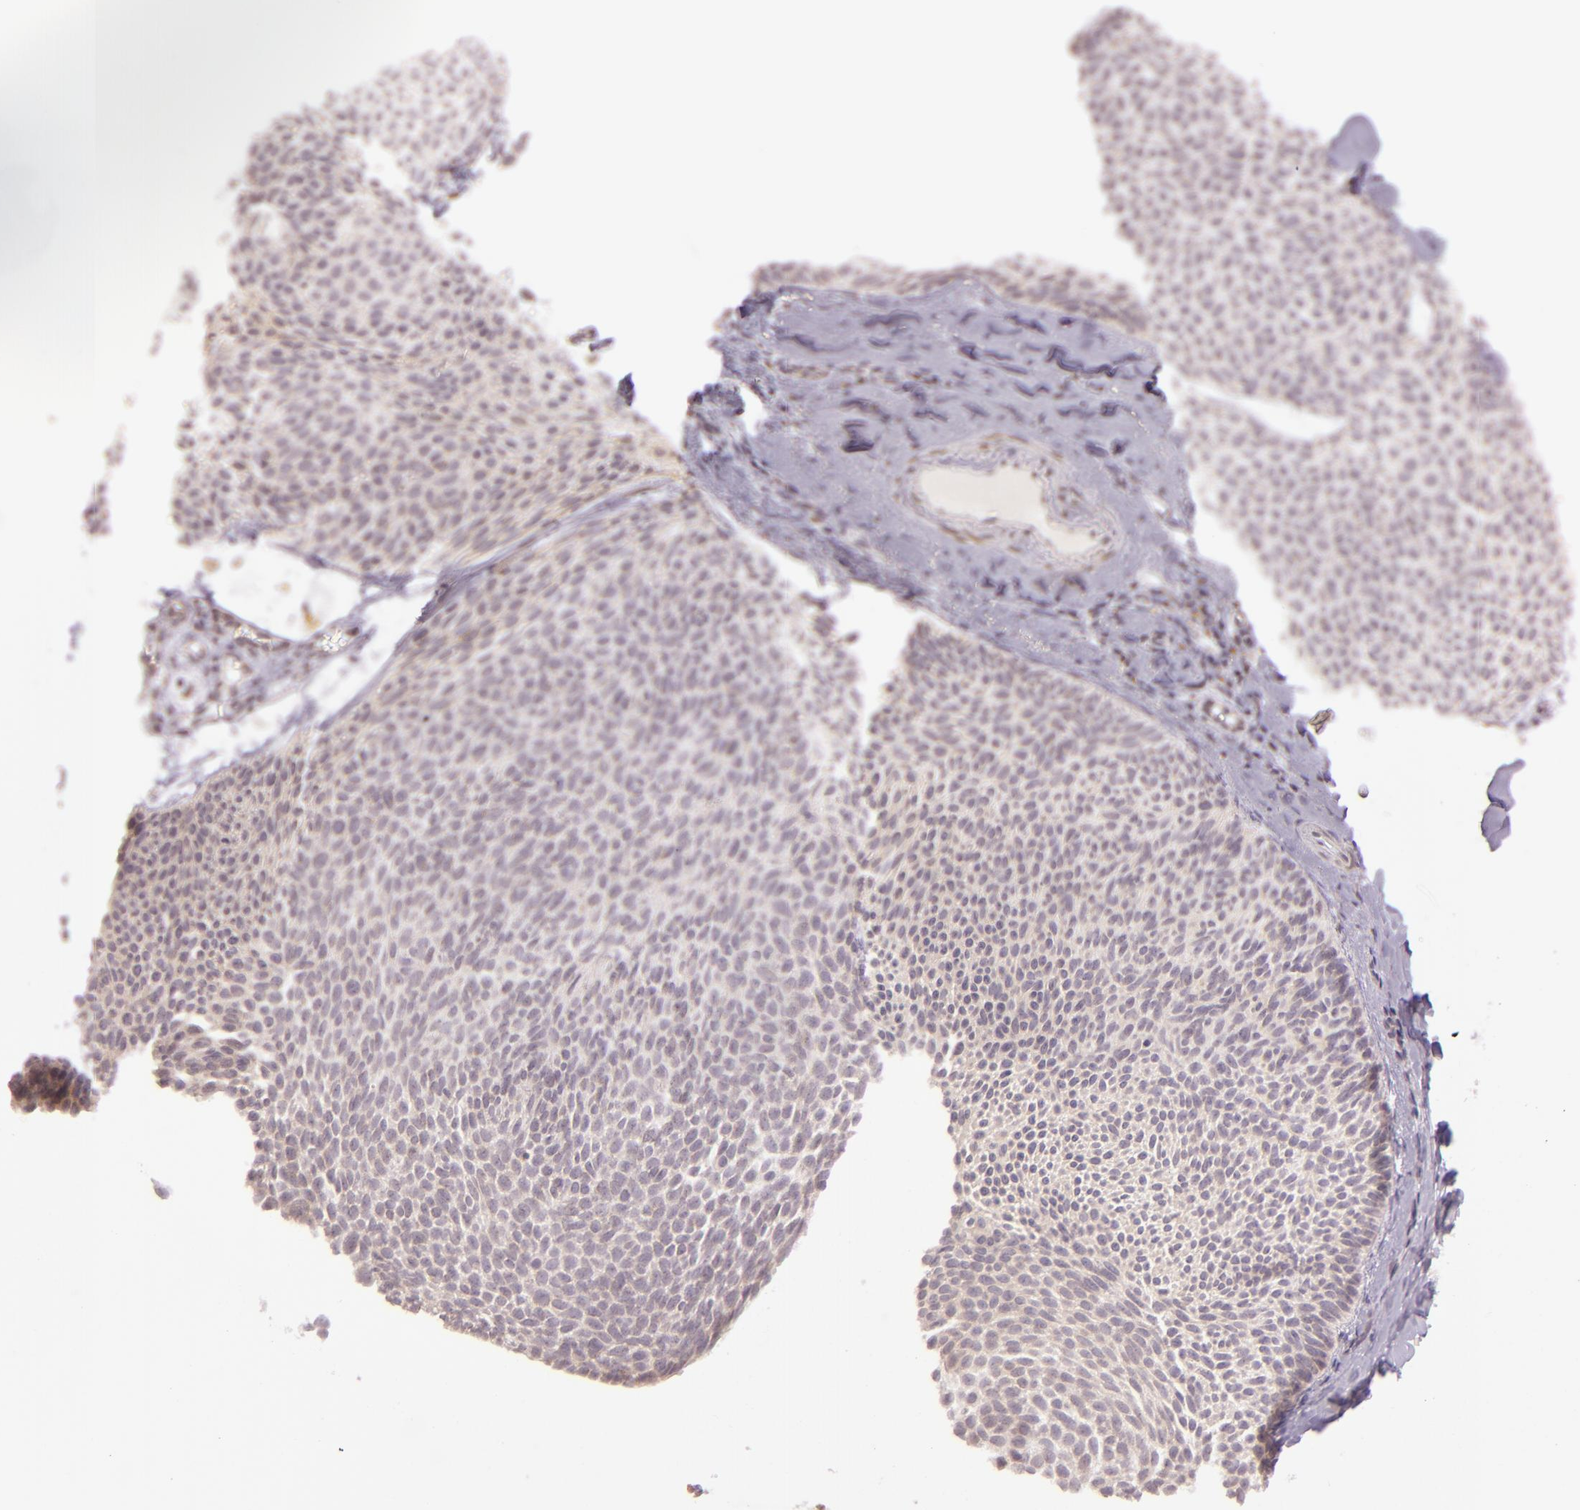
{"staining": {"intensity": "weak", "quantity": "25%-75%", "location": "cytoplasmic/membranous"}, "tissue": "skin cancer", "cell_type": "Tumor cells", "image_type": "cancer", "snomed": [{"axis": "morphology", "description": "Basal cell carcinoma"}, {"axis": "topography", "description": "Skin"}], "caption": "IHC of skin cancer (basal cell carcinoma) exhibits low levels of weak cytoplasmic/membranous positivity in about 25%-75% of tumor cells. Using DAB (3,3'-diaminobenzidine) (brown) and hematoxylin (blue) stains, captured at high magnification using brightfield microscopy.", "gene": "LGMN", "patient": {"sex": "male", "age": 84}}